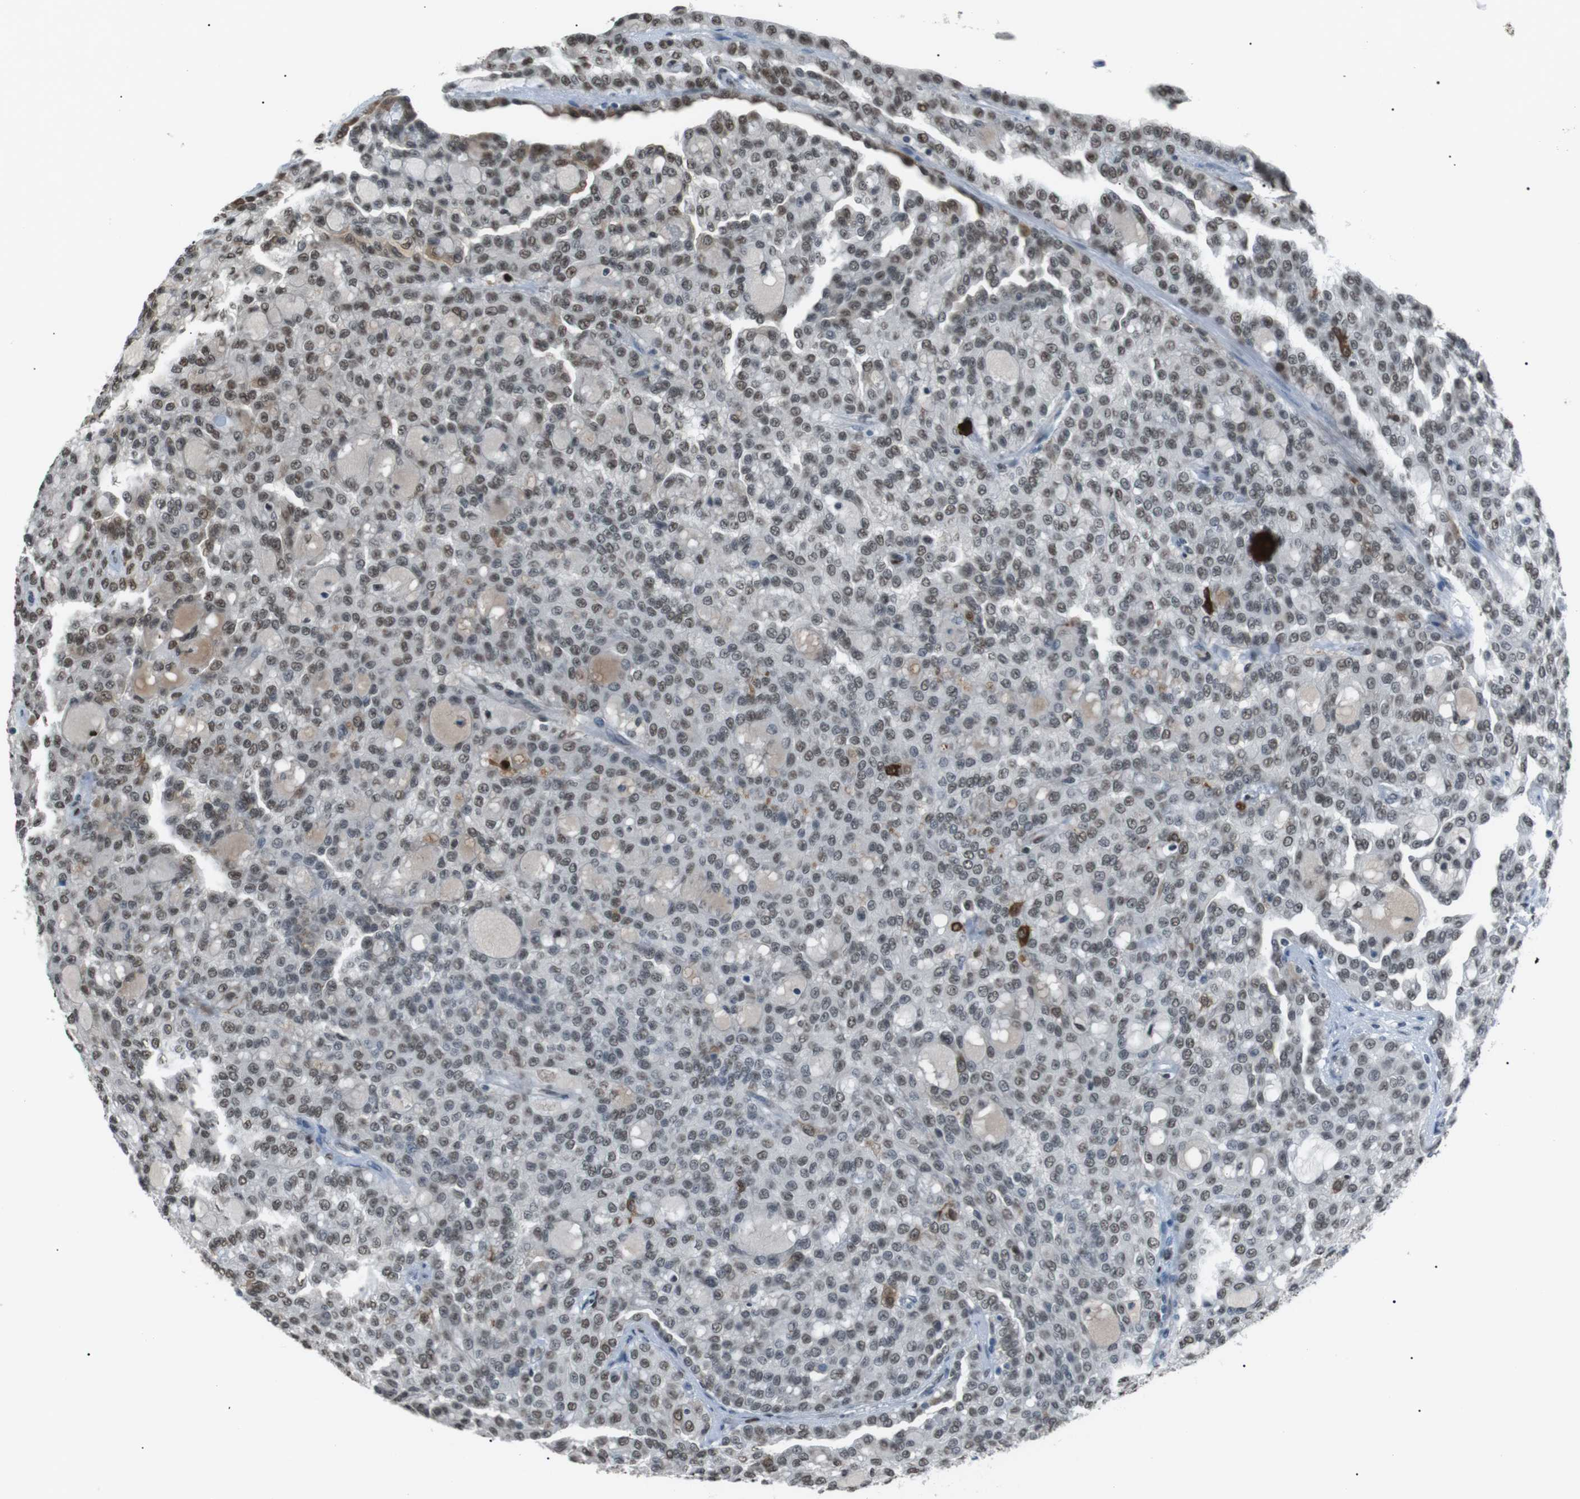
{"staining": {"intensity": "weak", "quantity": ">75%", "location": "nuclear"}, "tissue": "renal cancer", "cell_type": "Tumor cells", "image_type": "cancer", "snomed": [{"axis": "morphology", "description": "Adenocarcinoma, NOS"}, {"axis": "topography", "description": "Kidney"}], "caption": "IHC photomicrograph of neoplastic tissue: renal cancer stained using IHC displays low levels of weak protein expression localized specifically in the nuclear of tumor cells, appearing as a nuclear brown color.", "gene": "SRPK2", "patient": {"sex": "male", "age": 63}}